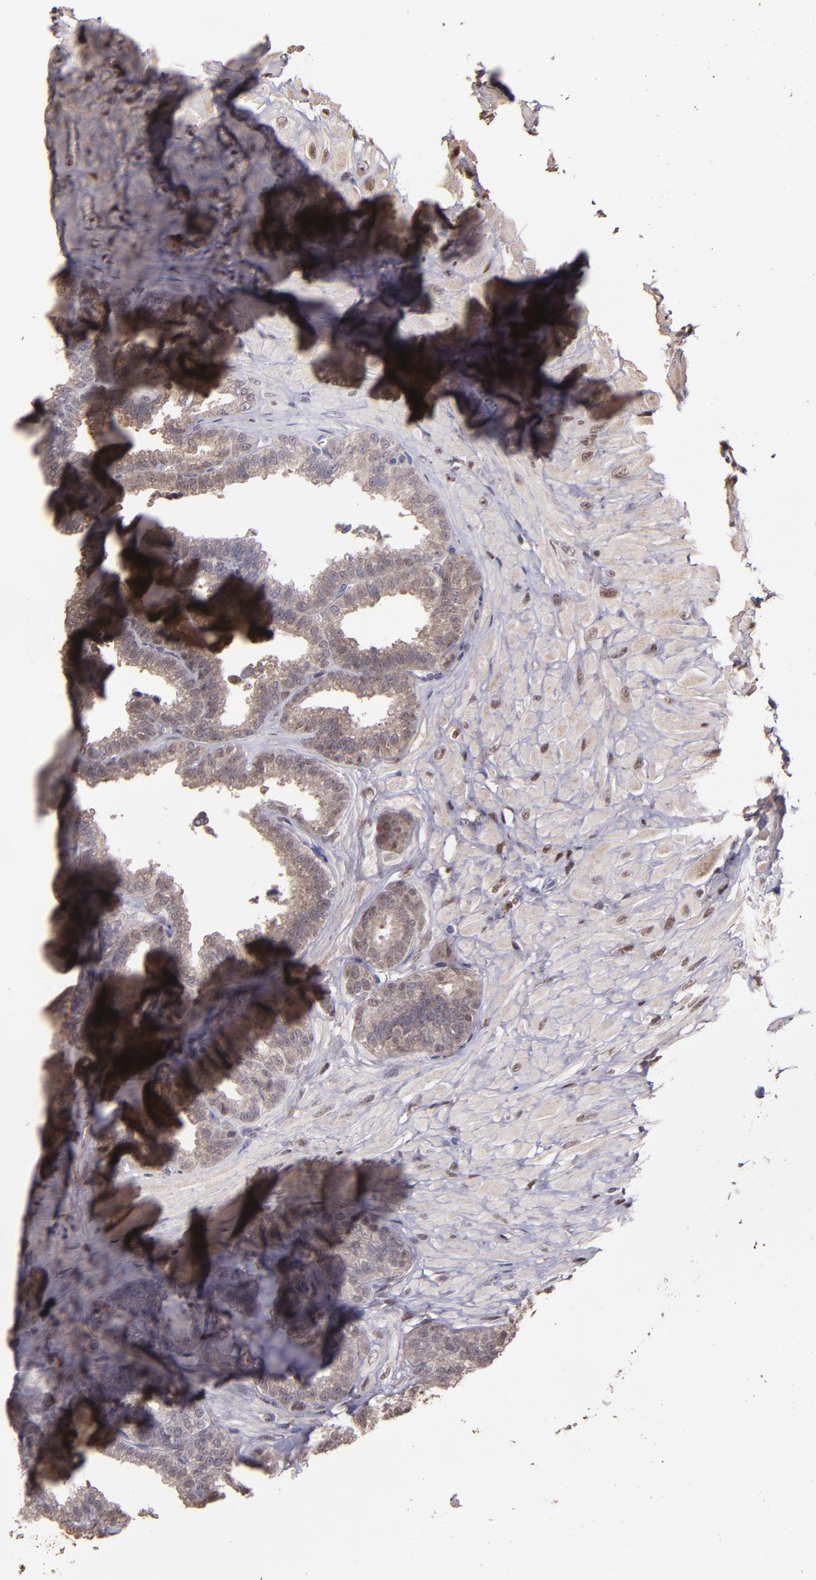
{"staining": {"intensity": "moderate", "quantity": ">75%", "location": "cytoplasmic/membranous,nuclear"}, "tissue": "seminal vesicle", "cell_type": "Glandular cells", "image_type": "normal", "snomed": [{"axis": "morphology", "description": "Normal tissue, NOS"}, {"axis": "topography", "description": "Seminal veicle"}], "caption": "IHC histopathology image of benign seminal vesicle: seminal vesicle stained using immunohistochemistry (IHC) displays medium levels of moderate protein expression localized specifically in the cytoplasmic/membranous,nuclear of glandular cells, appearing as a cytoplasmic/membranous,nuclear brown color.", "gene": "SERPINF2", "patient": {"sex": "male", "age": 26}}